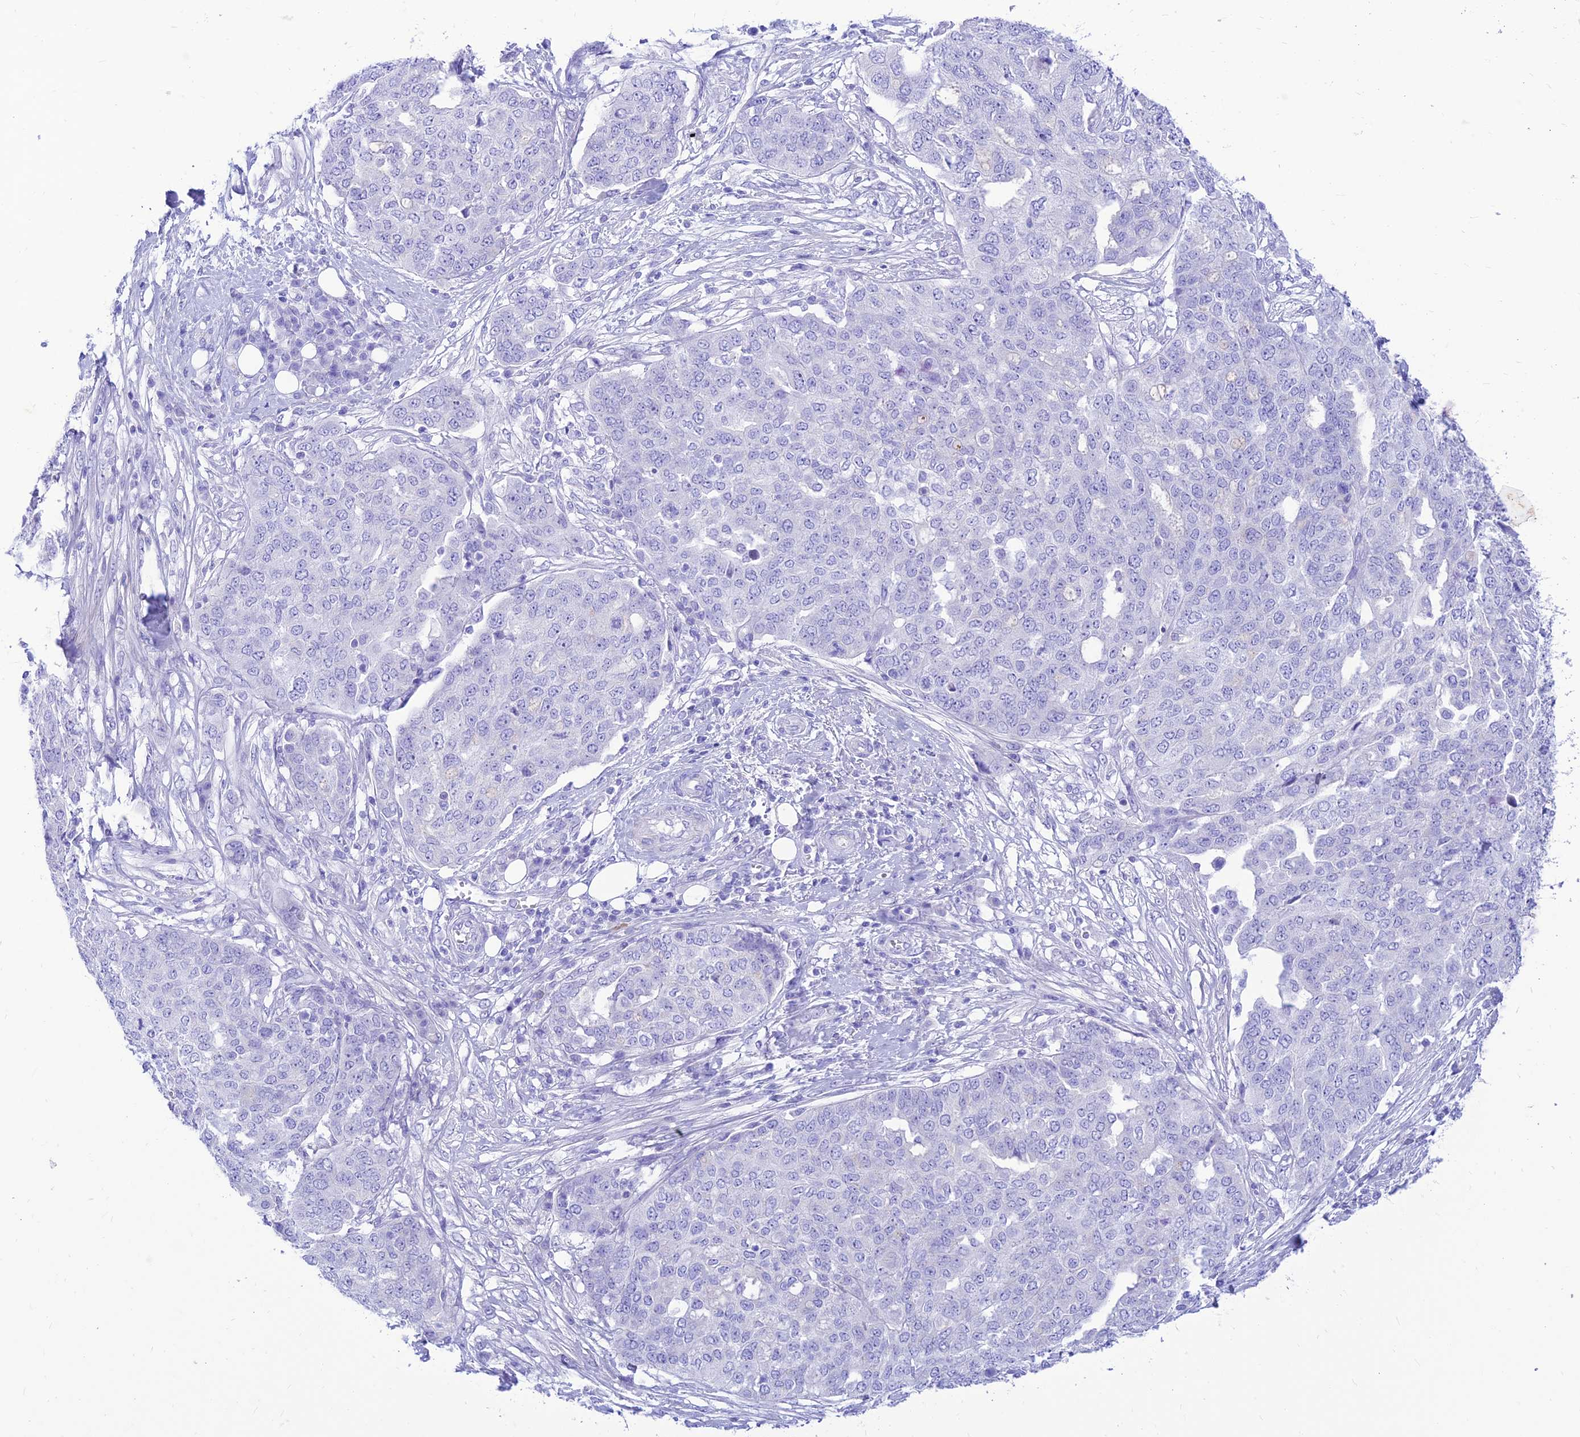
{"staining": {"intensity": "negative", "quantity": "none", "location": "none"}, "tissue": "ovarian cancer", "cell_type": "Tumor cells", "image_type": "cancer", "snomed": [{"axis": "morphology", "description": "Cystadenocarcinoma, serous, NOS"}, {"axis": "topography", "description": "Soft tissue"}, {"axis": "topography", "description": "Ovary"}], "caption": "IHC photomicrograph of ovarian cancer stained for a protein (brown), which demonstrates no staining in tumor cells.", "gene": "PRNP", "patient": {"sex": "female", "age": 57}}